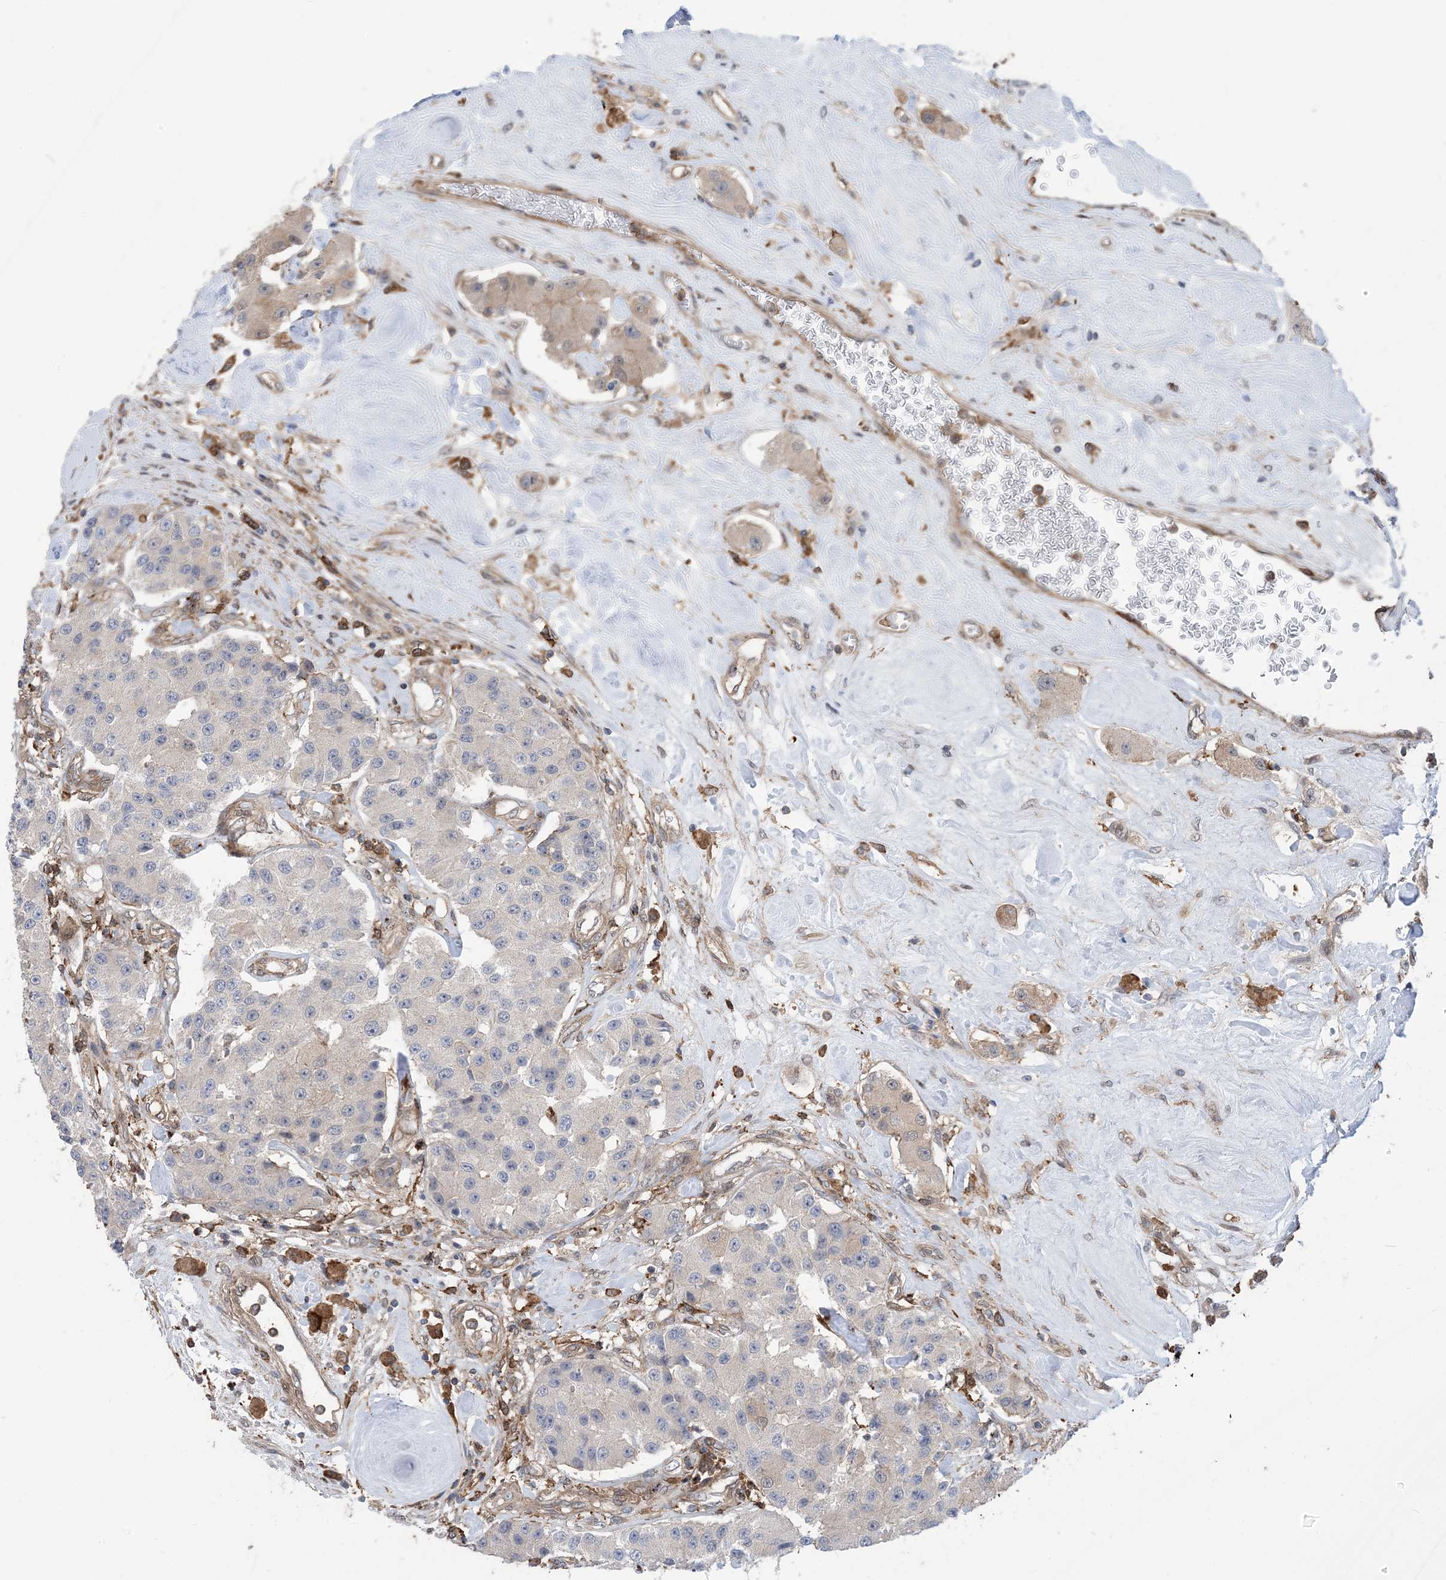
{"staining": {"intensity": "negative", "quantity": "none", "location": "none"}, "tissue": "carcinoid", "cell_type": "Tumor cells", "image_type": "cancer", "snomed": [{"axis": "morphology", "description": "Carcinoid, malignant, NOS"}, {"axis": "topography", "description": "Pancreas"}], "caption": "This histopathology image is of malignant carcinoid stained with immunohistochemistry to label a protein in brown with the nuclei are counter-stained blue. There is no expression in tumor cells.", "gene": "HS1BP3", "patient": {"sex": "male", "age": 41}}